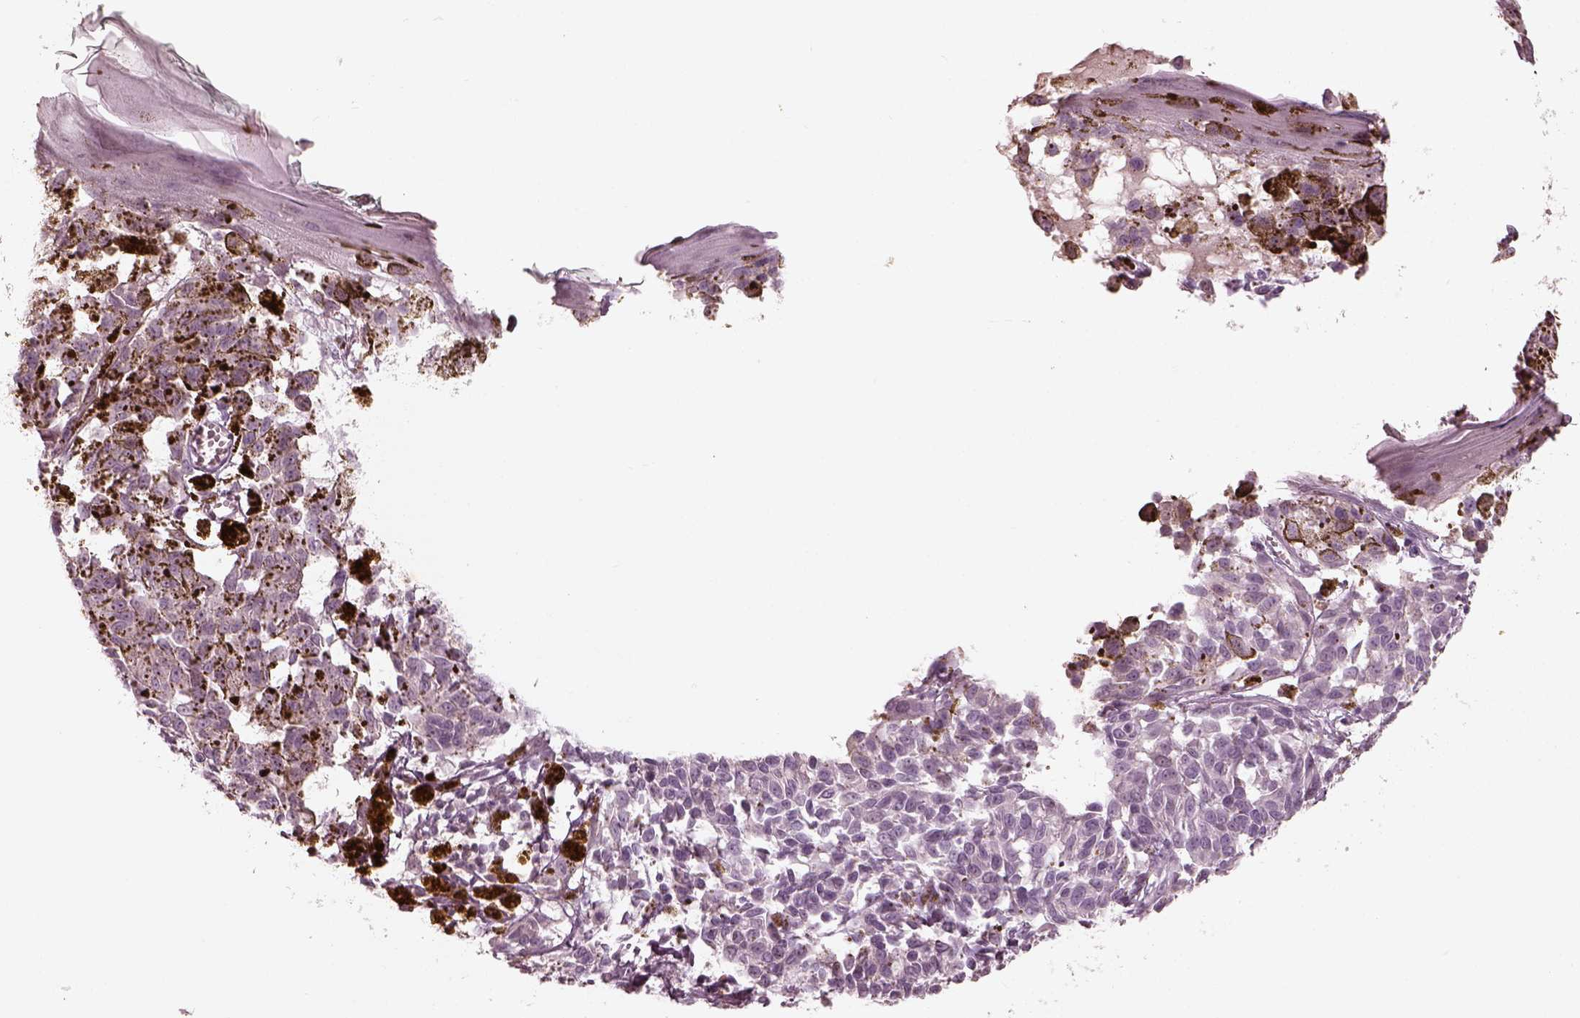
{"staining": {"intensity": "negative", "quantity": "none", "location": "none"}, "tissue": "melanoma", "cell_type": "Tumor cells", "image_type": "cancer", "snomed": [{"axis": "morphology", "description": "Malignant melanoma, NOS"}, {"axis": "topography", "description": "Skin"}], "caption": "Melanoma was stained to show a protein in brown. There is no significant positivity in tumor cells. (DAB (3,3'-diaminobenzidine) immunohistochemistry, high magnification).", "gene": "ADRB3", "patient": {"sex": "female", "age": 38}}